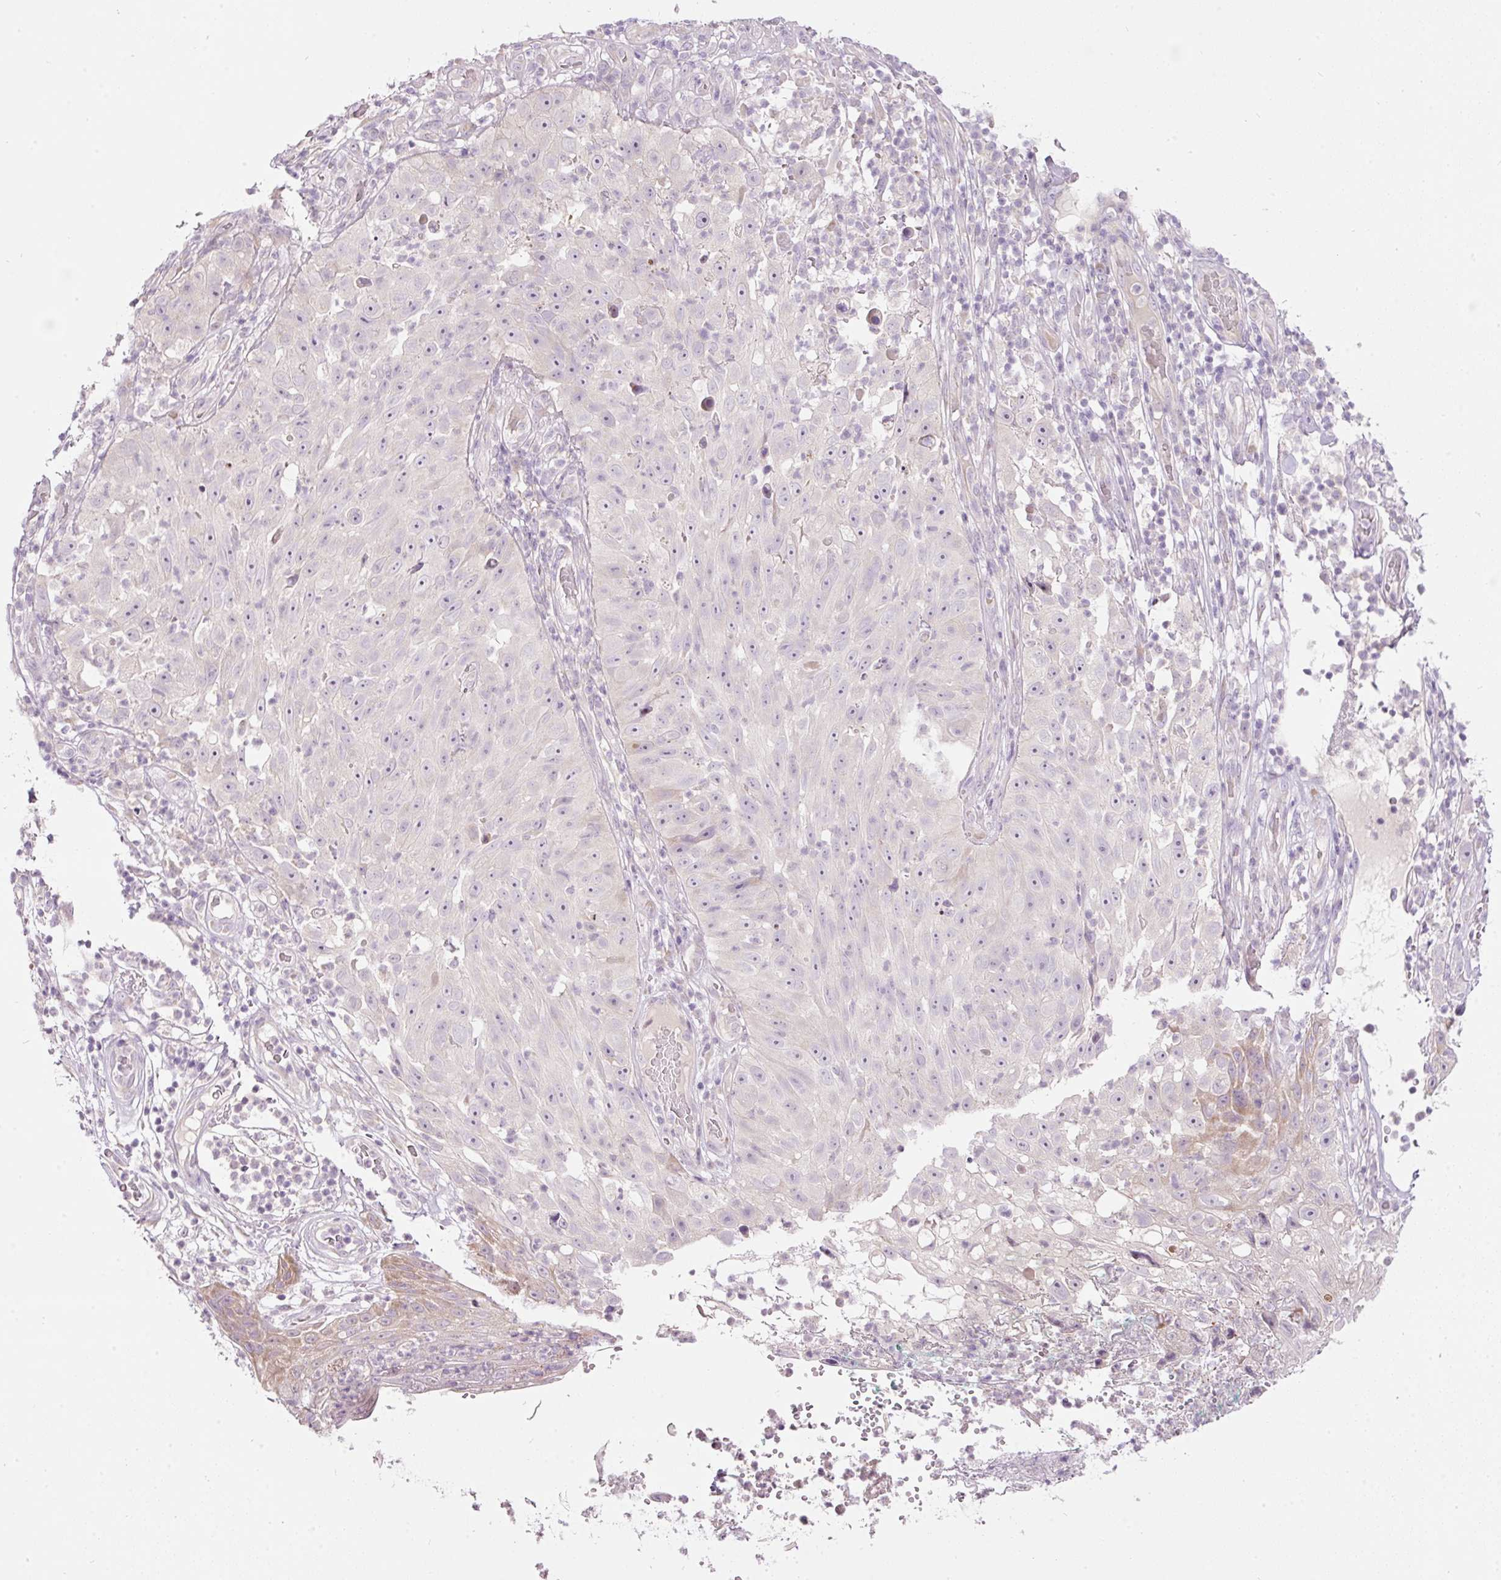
{"staining": {"intensity": "negative", "quantity": "none", "location": "none"}, "tissue": "skin cancer", "cell_type": "Tumor cells", "image_type": "cancer", "snomed": [{"axis": "morphology", "description": "Squamous cell carcinoma, NOS"}, {"axis": "topography", "description": "Skin"}], "caption": "Tumor cells show no significant protein expression in skin cancer.", "gene": "RSPO2", "patient": {"sex": "female", "age": 87}}